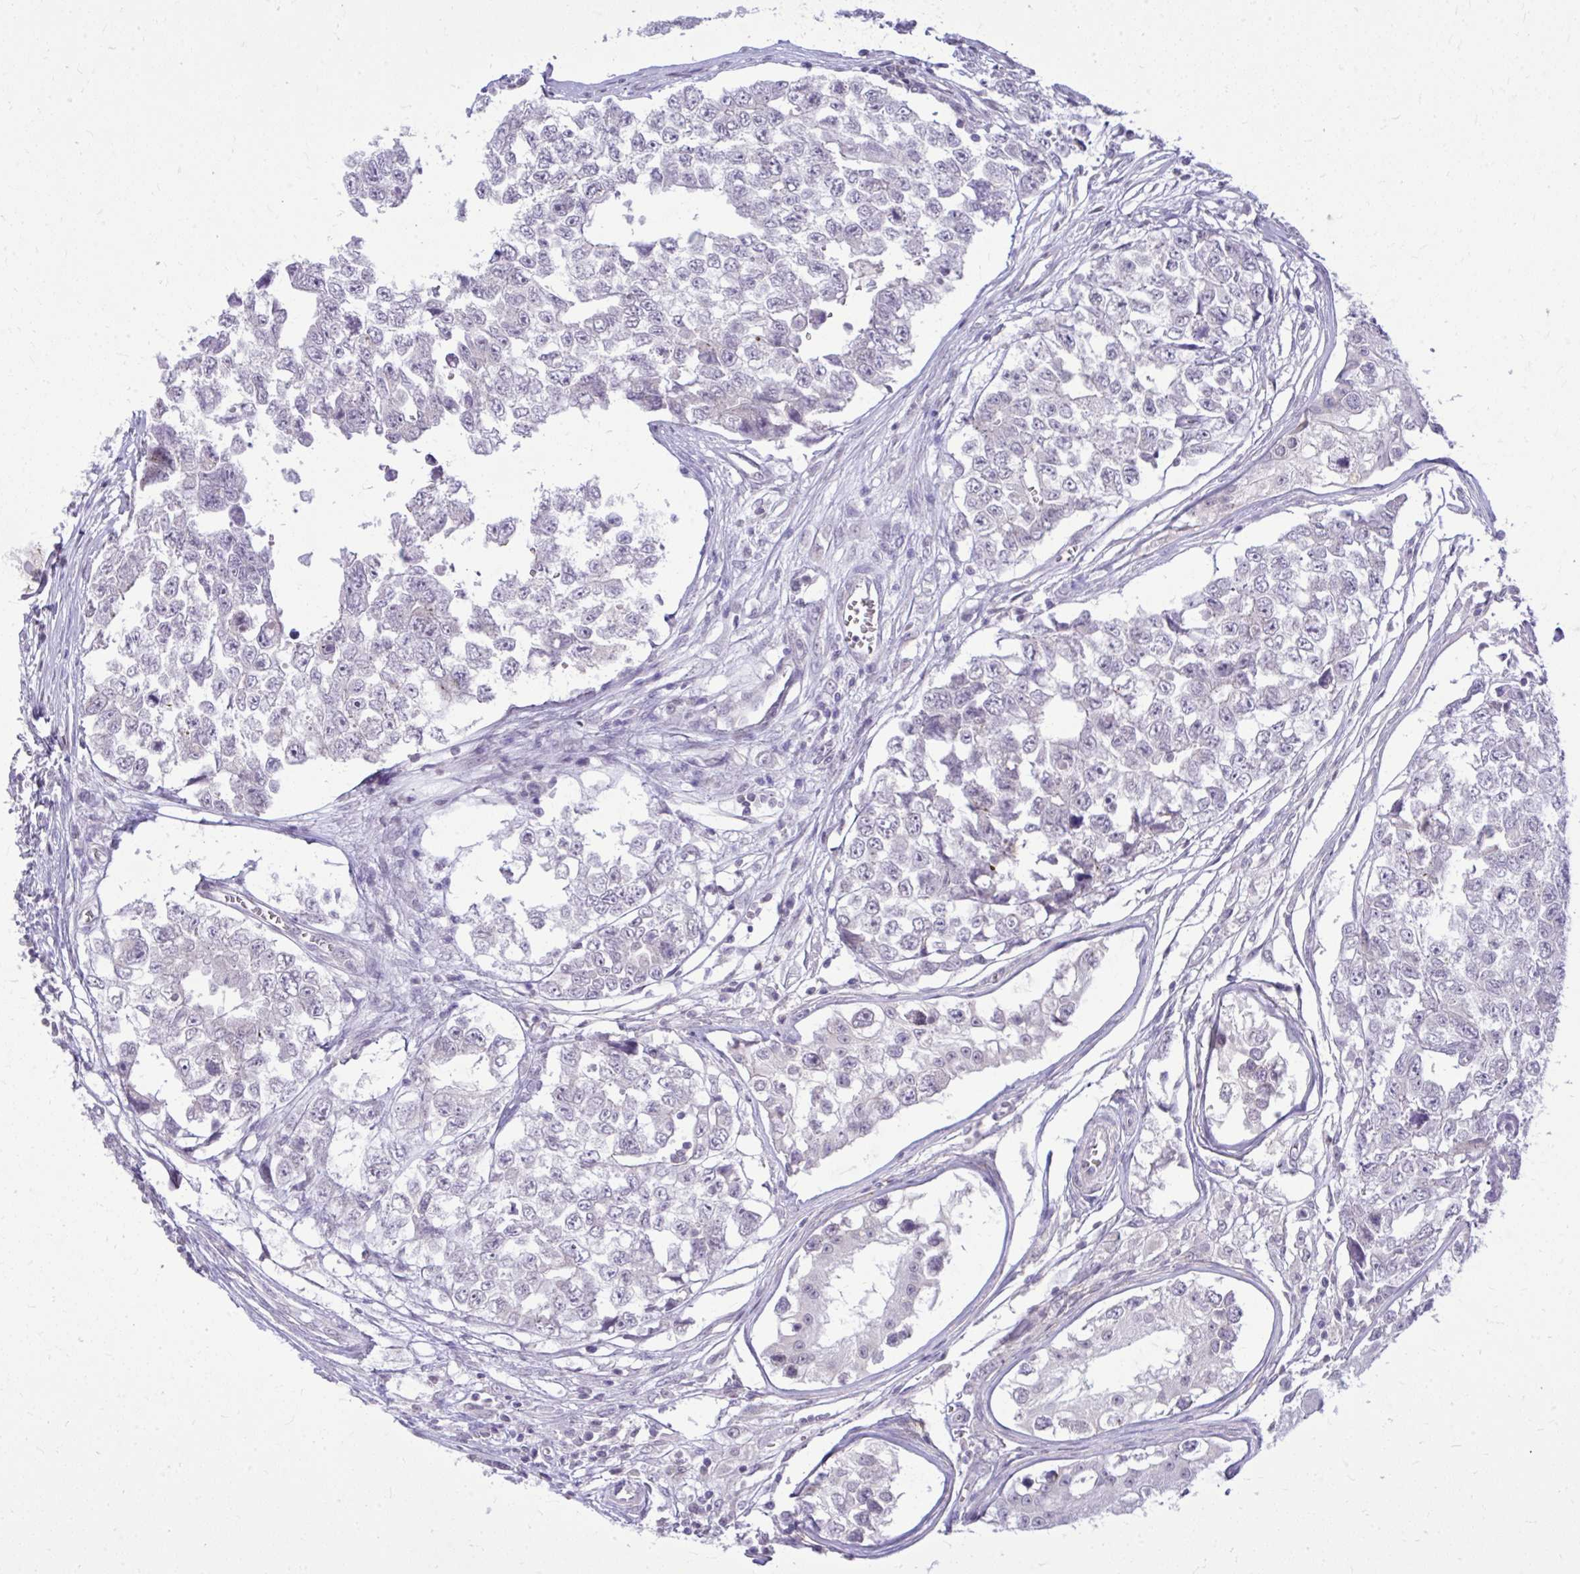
{"staining": {"intensity": "negative", "quantity": "none", "location": "none"}, "tissue": "testis cancer", "cell_type": "Tumor cells", "image_type": "cancer", "snomed": [{"axis": "morphology", "description": "Carcinoma, Embryonal, NOS"}, {"axis": "topography", "description": "Testis"}], "caption": "Tumor cells show no significant expression in testis cancer (embryonal carcinoma). Nuclei are stained in blue.", "gene": "DPY19L1", "patient": {"sex": "male", "age": 18}}